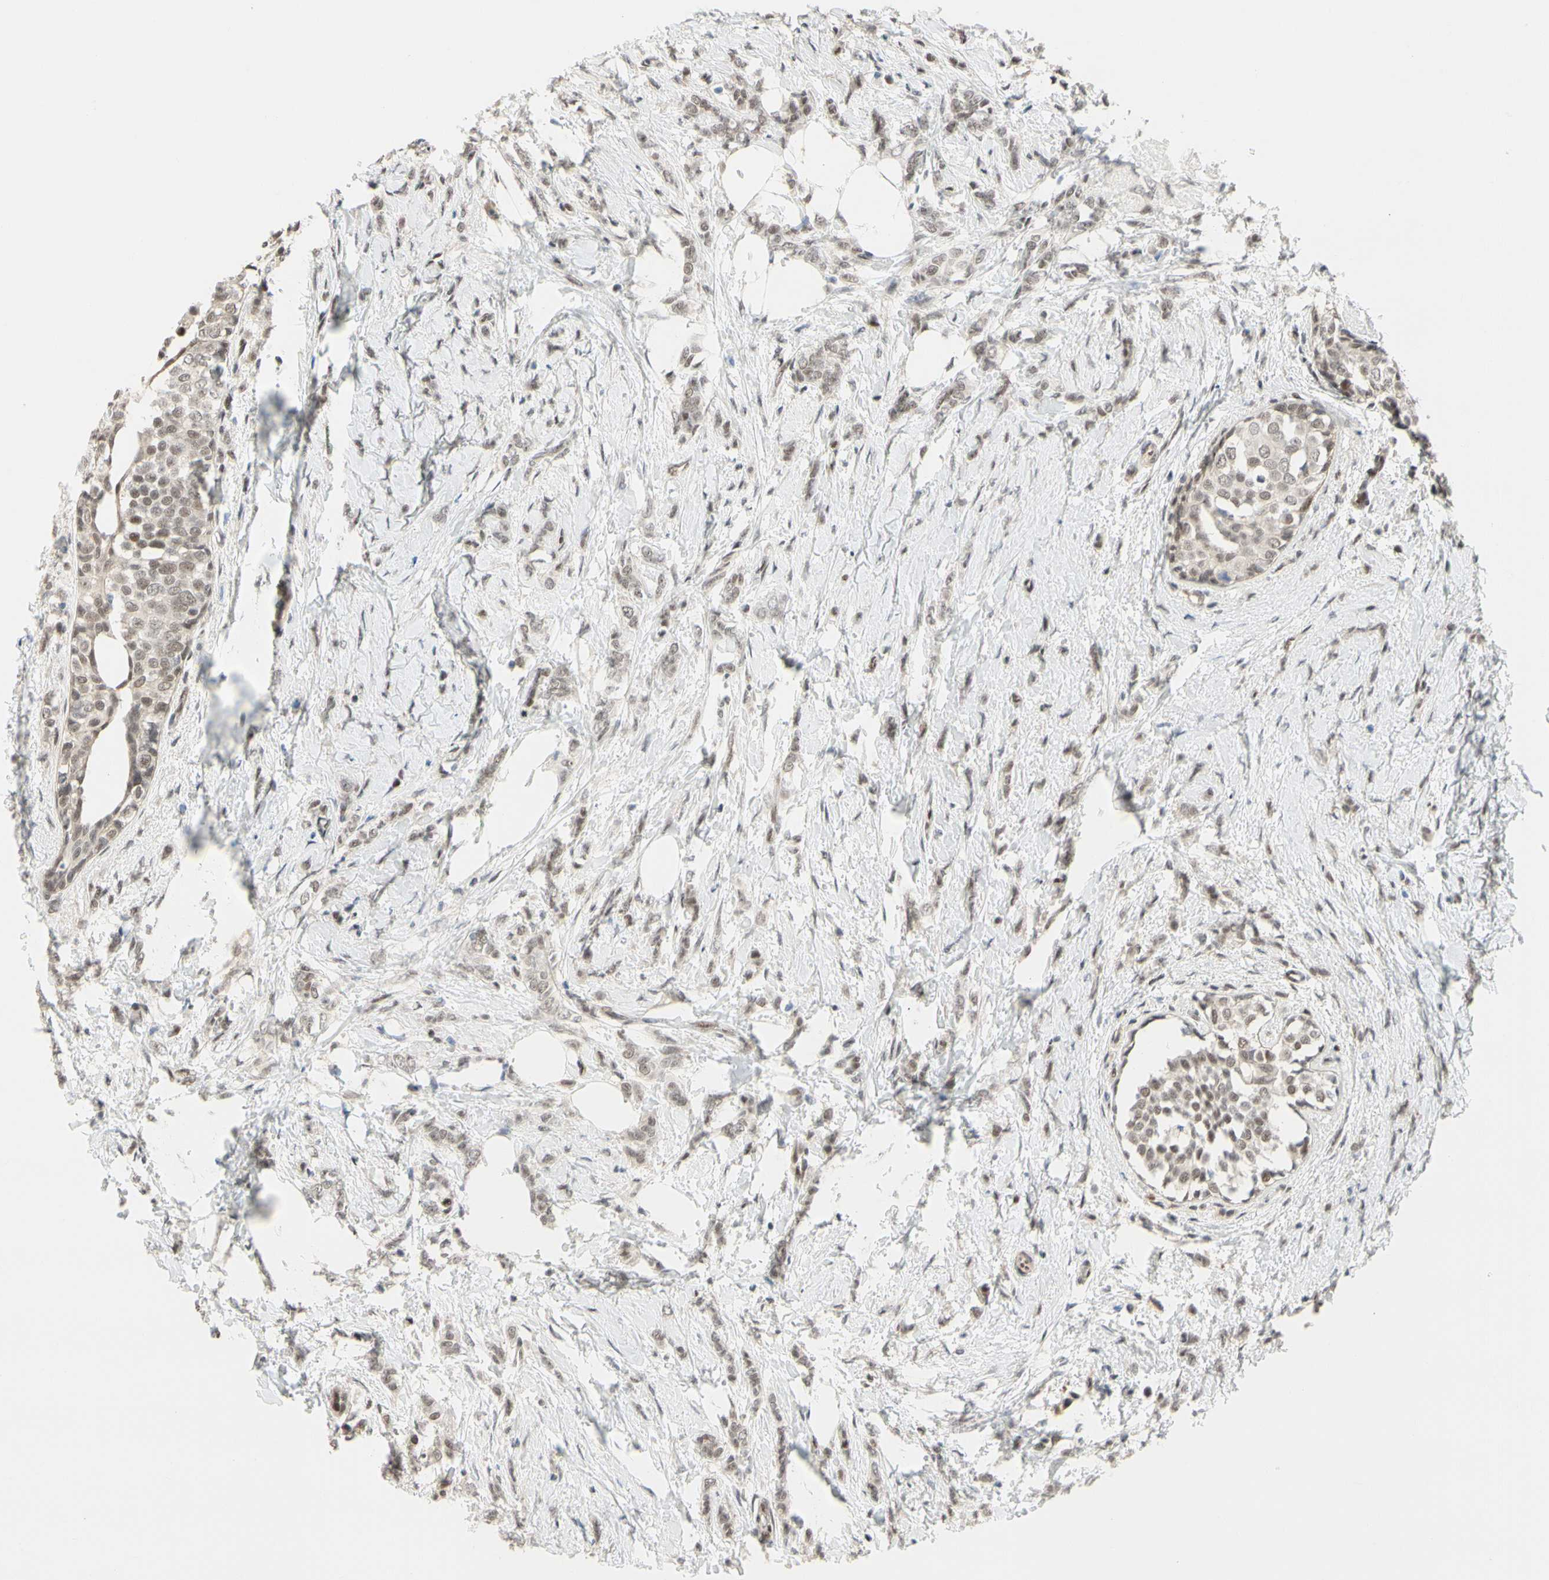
{"staining": {"intensity": "weak", "quantity": "25%-75%", "location": "nuclear"}, "tissue": "breast cancer", "cell_type": "Tumor cells", "image_type": "cancer", "snomed": [{"axis": "morphology", "description": "Lobular carcinoma, in situ"}, {"axis": "morphology", "description": "Lobular carcinoma"}, {"axis": "topography", "description": "Breast"}], "caption": "Breast cancer stained for a protein shows weak nuclear positivity in tumor cells.", "gene": "TAF4", "patient": {"sex": "female", "age": 41}}